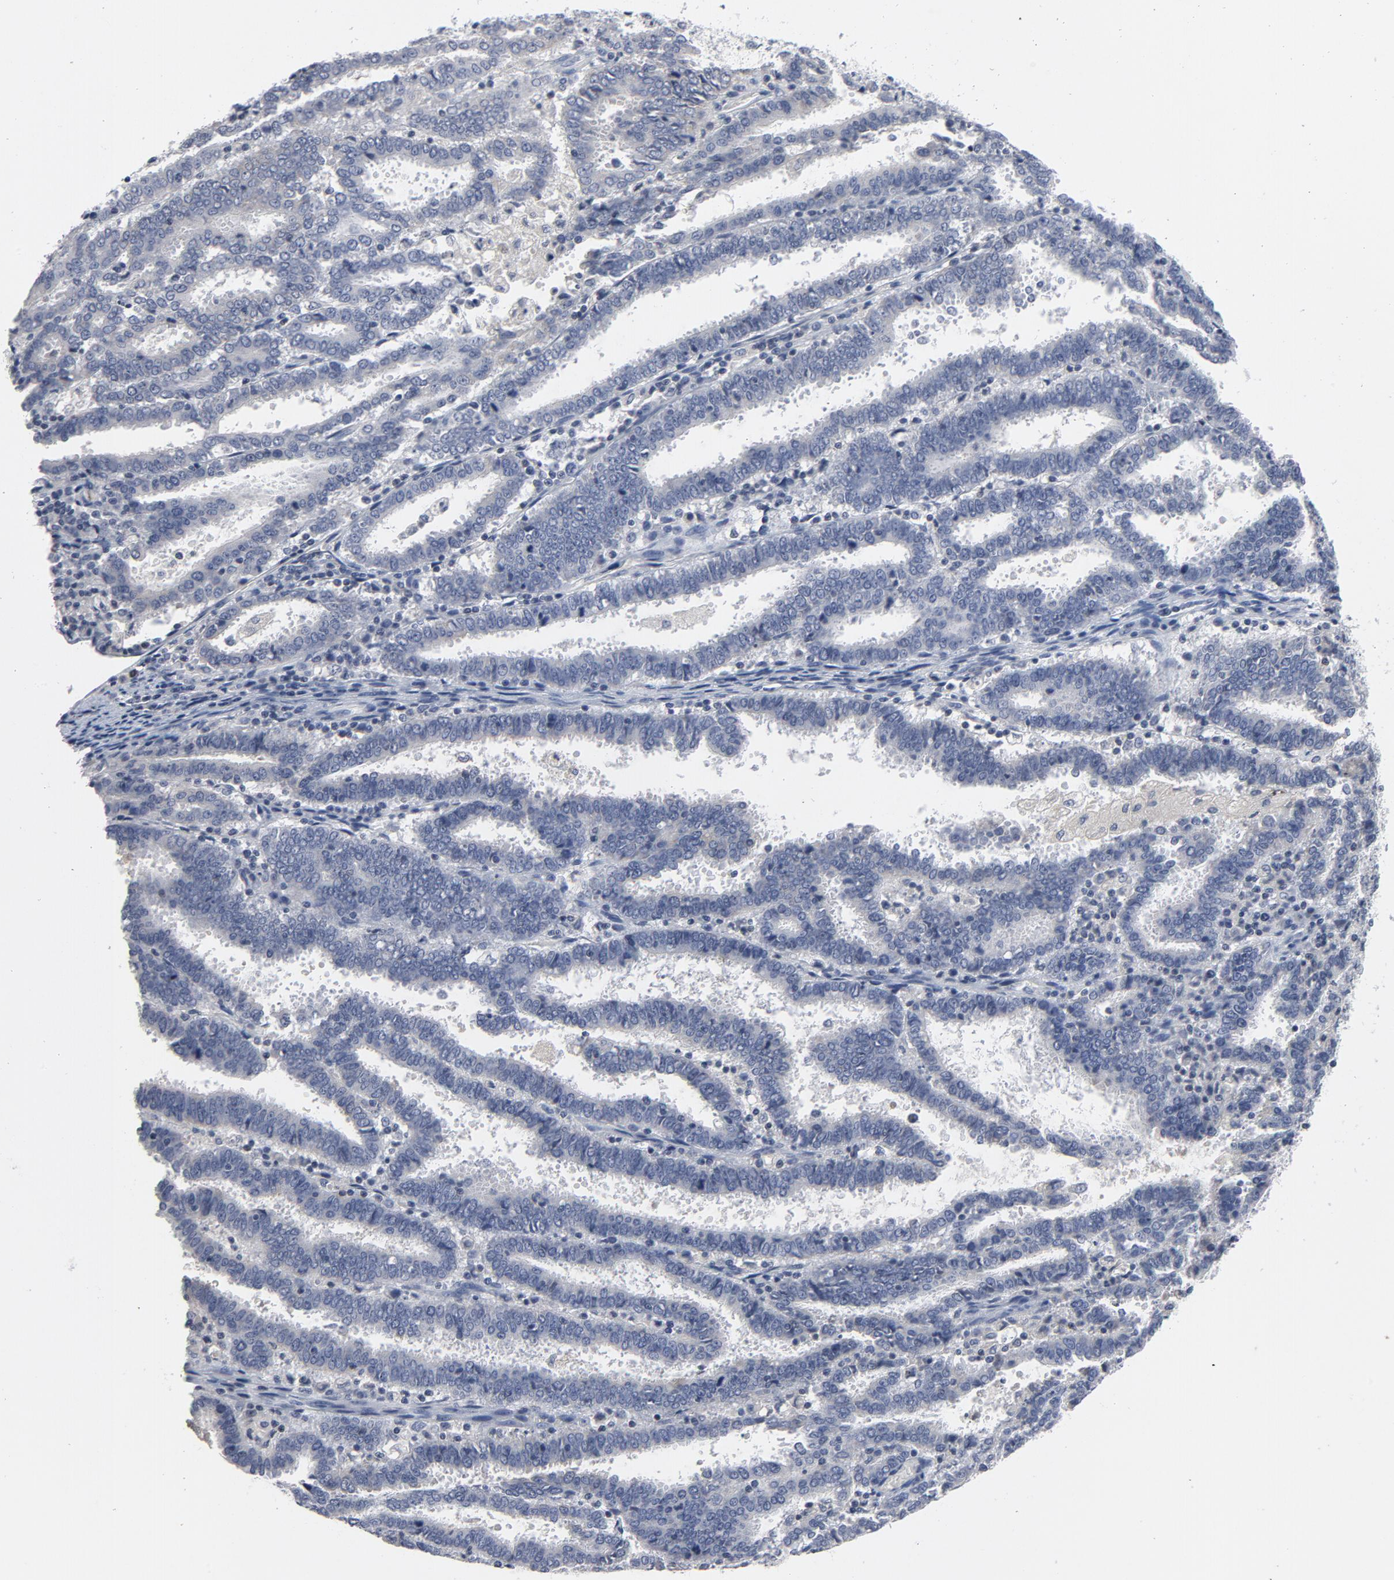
{"staining": {"intensity": "negative", "quantity": "none", "location": "none"}, "tissue": "endometrial cancer", "cell_type": "Tumor cells", "image_type": "cancer", "snomed": [{"axis": "morphology", "description": "Adenocarcinoma, NOS"}, {"axis": "topography", "description": "Uterus"}], "caption": "A histopathology image of human adenocarcinoma (endometrial) is negative for staining in tumor cells.", "gene": "TCL1A", "patient": {"sex": "female", "age": 83}}